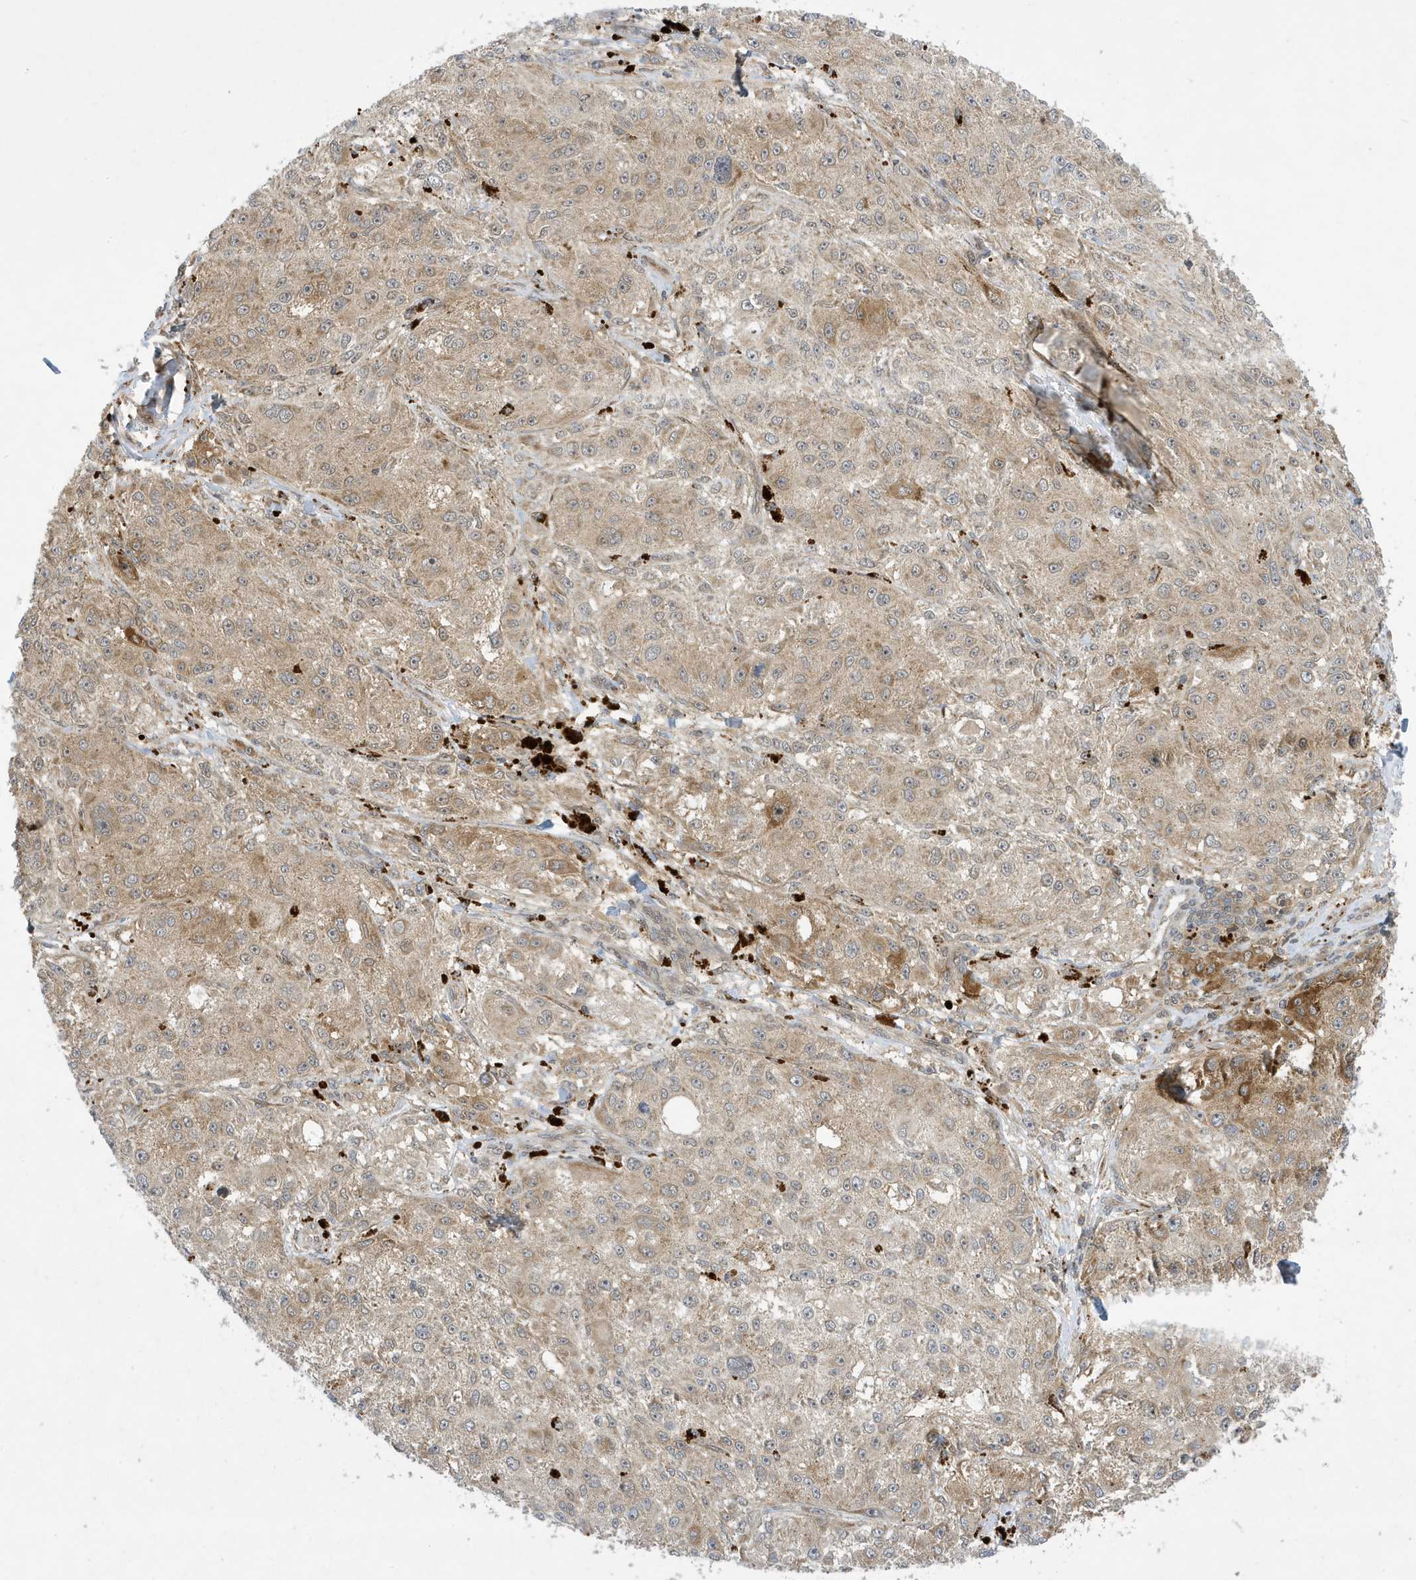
{"staining": {"intensity": "moderate", "quantity": "<25%", "location": "cytoplasmic/membranous"}, "tissue": "melanoma", "cell_type": "Tumor cells", "image_type": "cancer", "snomed": [{"axis": "morphology", "description": "Necrosis, NOS"}, {"axis": "morphology", "description": "Malignant melanoma, NOS"}, {"axis": "topography", "description": "Skin"}], "caption": "Malignant melanoma was stained to show a protein in brown. There is low levels of moderate cytoplasmic/membranous positivity in approximately <25% of tumor cells.", "gene": "NCOA7", "patient": {"sex": "female", "age": 87}}